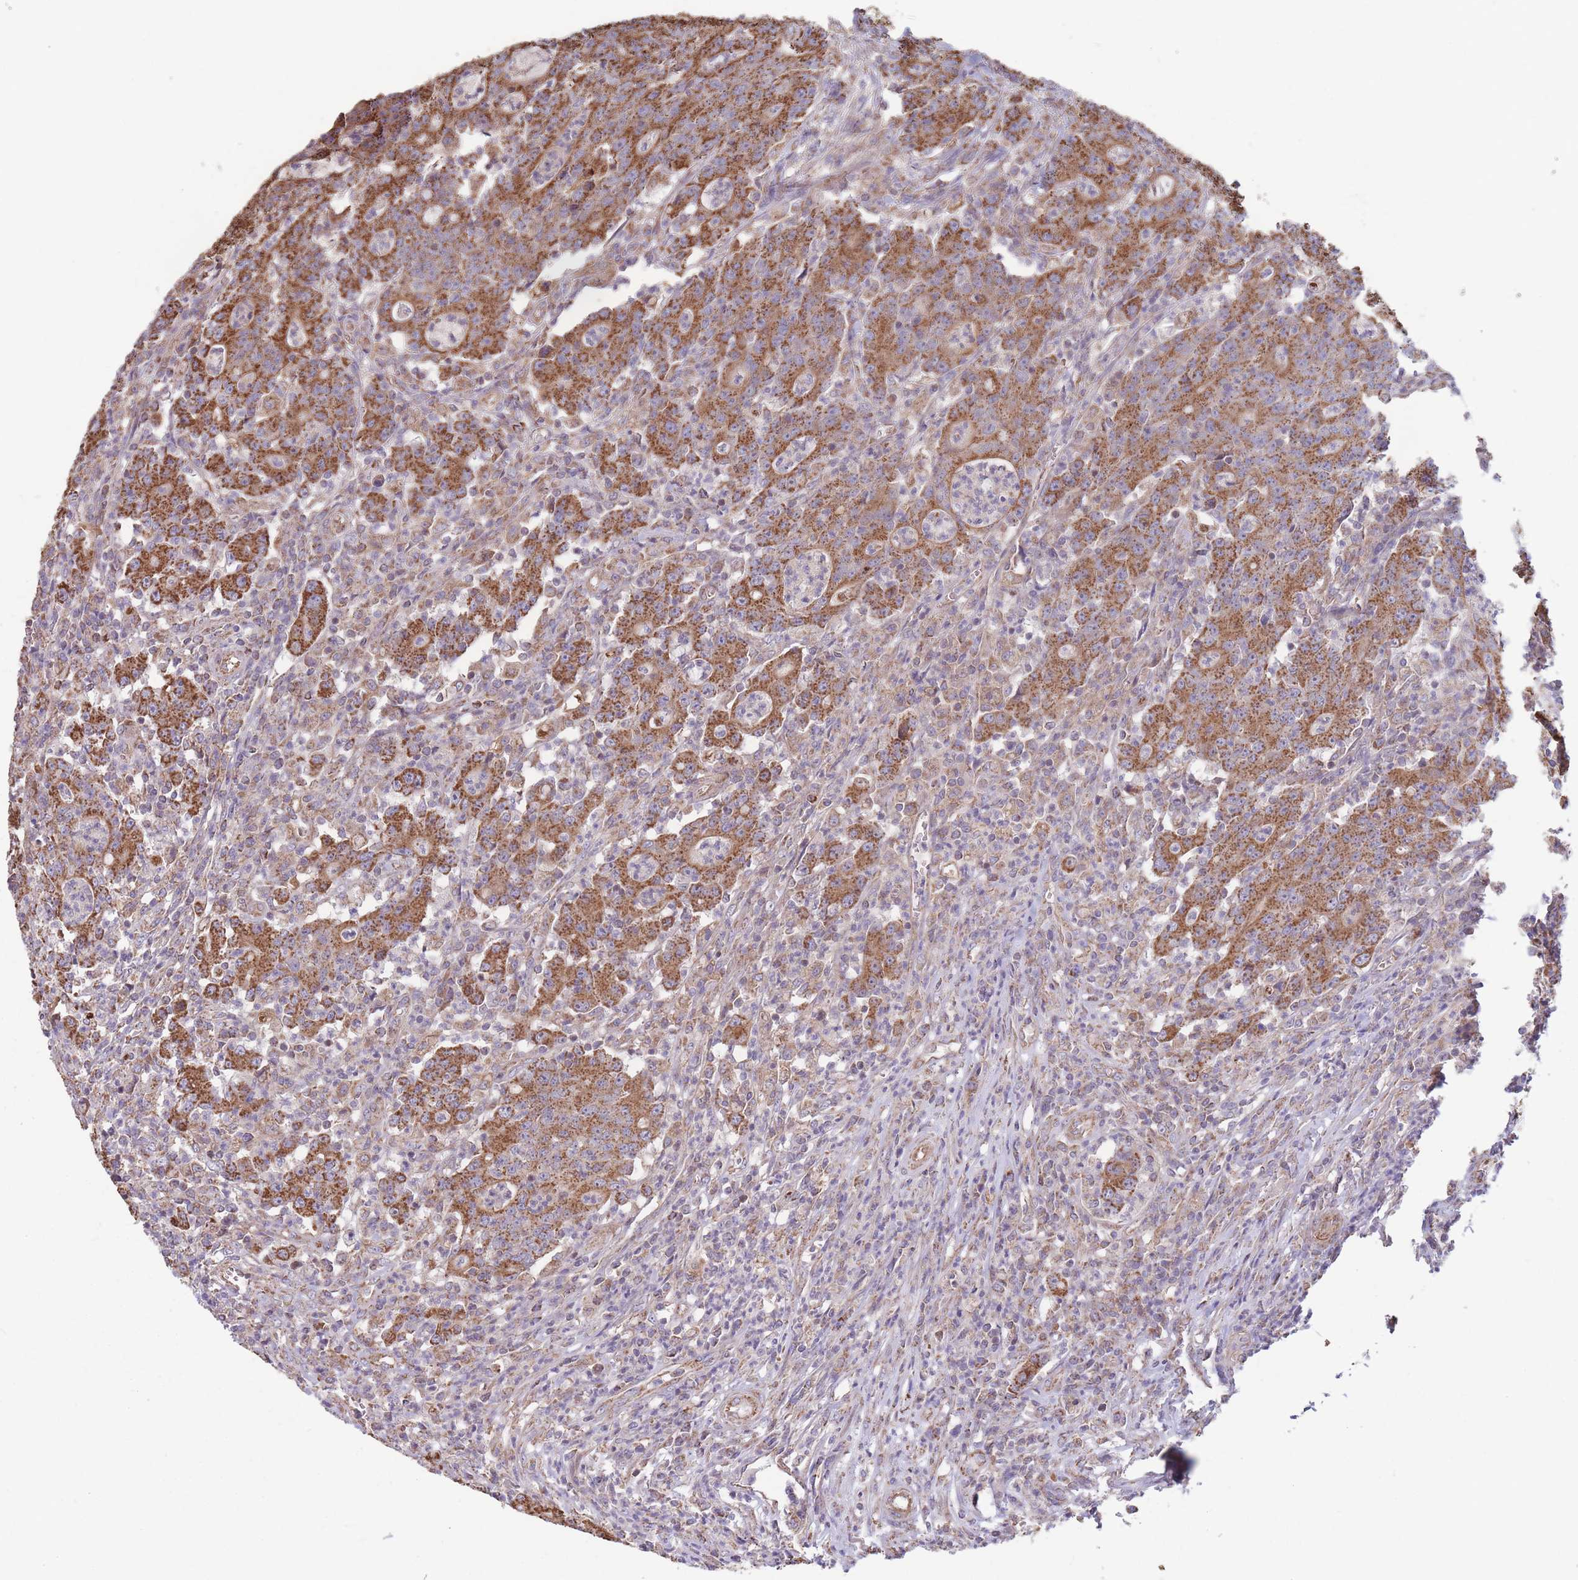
{"staining": {"intensity": "strong", "quantity": ">75%", "location": "cytoplasmic/membranous"}, "tissue": "colorectal cancer", "cell_type": "Tumor cells", "image_type": "cancer", "snomed": [{"axis": "morphology", "description": "Adenocarcinoma, NOS"}, {"axis": "topography", "description": "Colon"}], "caption": "Immunohistochemistry (IHC) histopathology image of neoplastic tissue: human adenocarcinoma (colorectal) stained using IHC displays high levels of strong protein expression localized specifically in the cytoplasmic/membranous of tumor cells, appearing as a cytoplasmic/membranous brown color.", "gene": "KIF16B", "patient": {"sex": "male", "age": 83}}